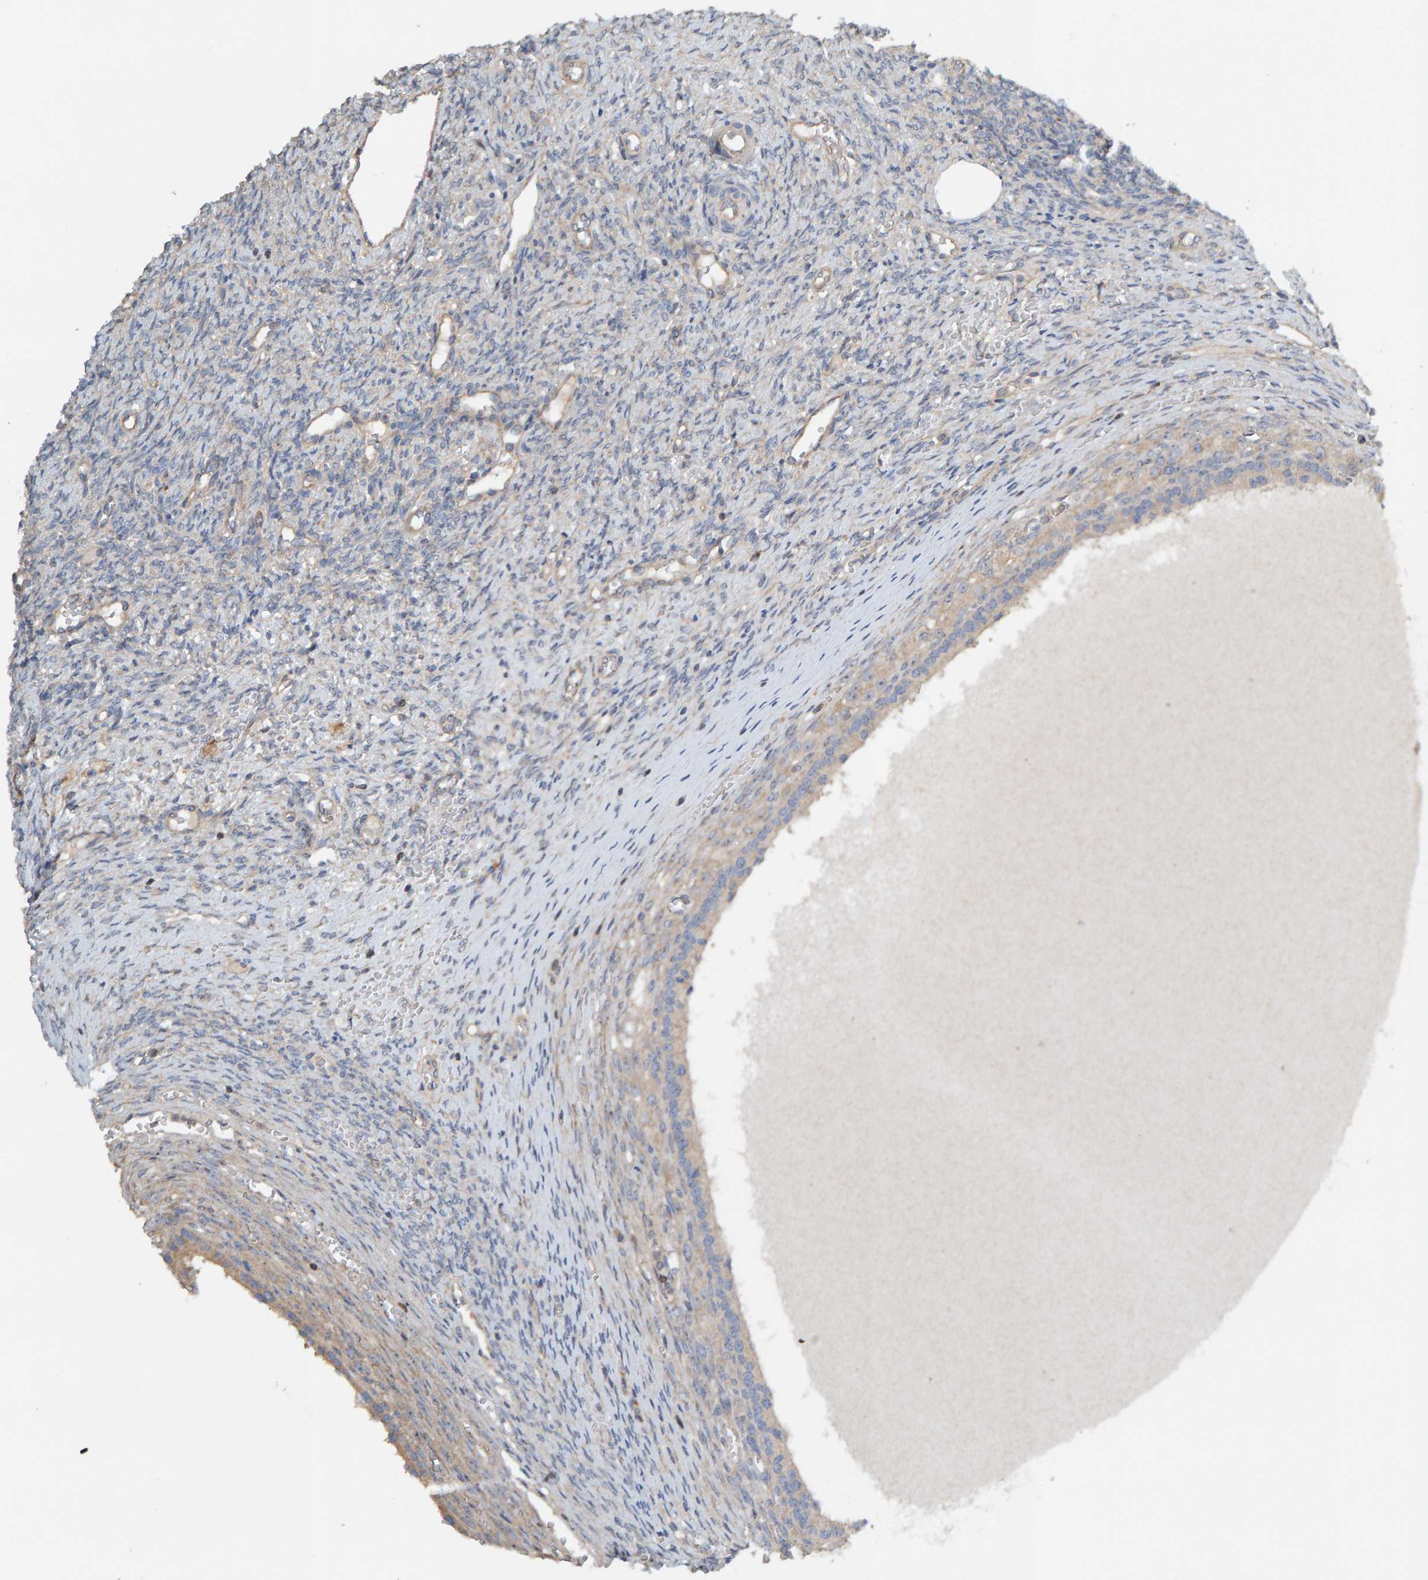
{"staining": {"intensity": "moderate", "quantity": ">75%", "location": "cytoplasmic/membranous"}, "tissue": "ovary", "cell_type": "Follicle cells", "image_type": "normal", "snomed": [{"axis": "morphology", "description": "Normal tissue, NOS"}, {"axis": "topography", "description": "Ovary"}], "caption": "Immunohistochemistry image of normal ovary: ovary stained using immunohistochemistry (IHC) demonstrates medium levels of moderate protein expression localized specifically in the cytoplasmic/membranous of follicle cells, appearing as a cytoplasmic/membranous brown color.", "gene": "CCM2", "patient": {"sex": "female", "age": 41}}